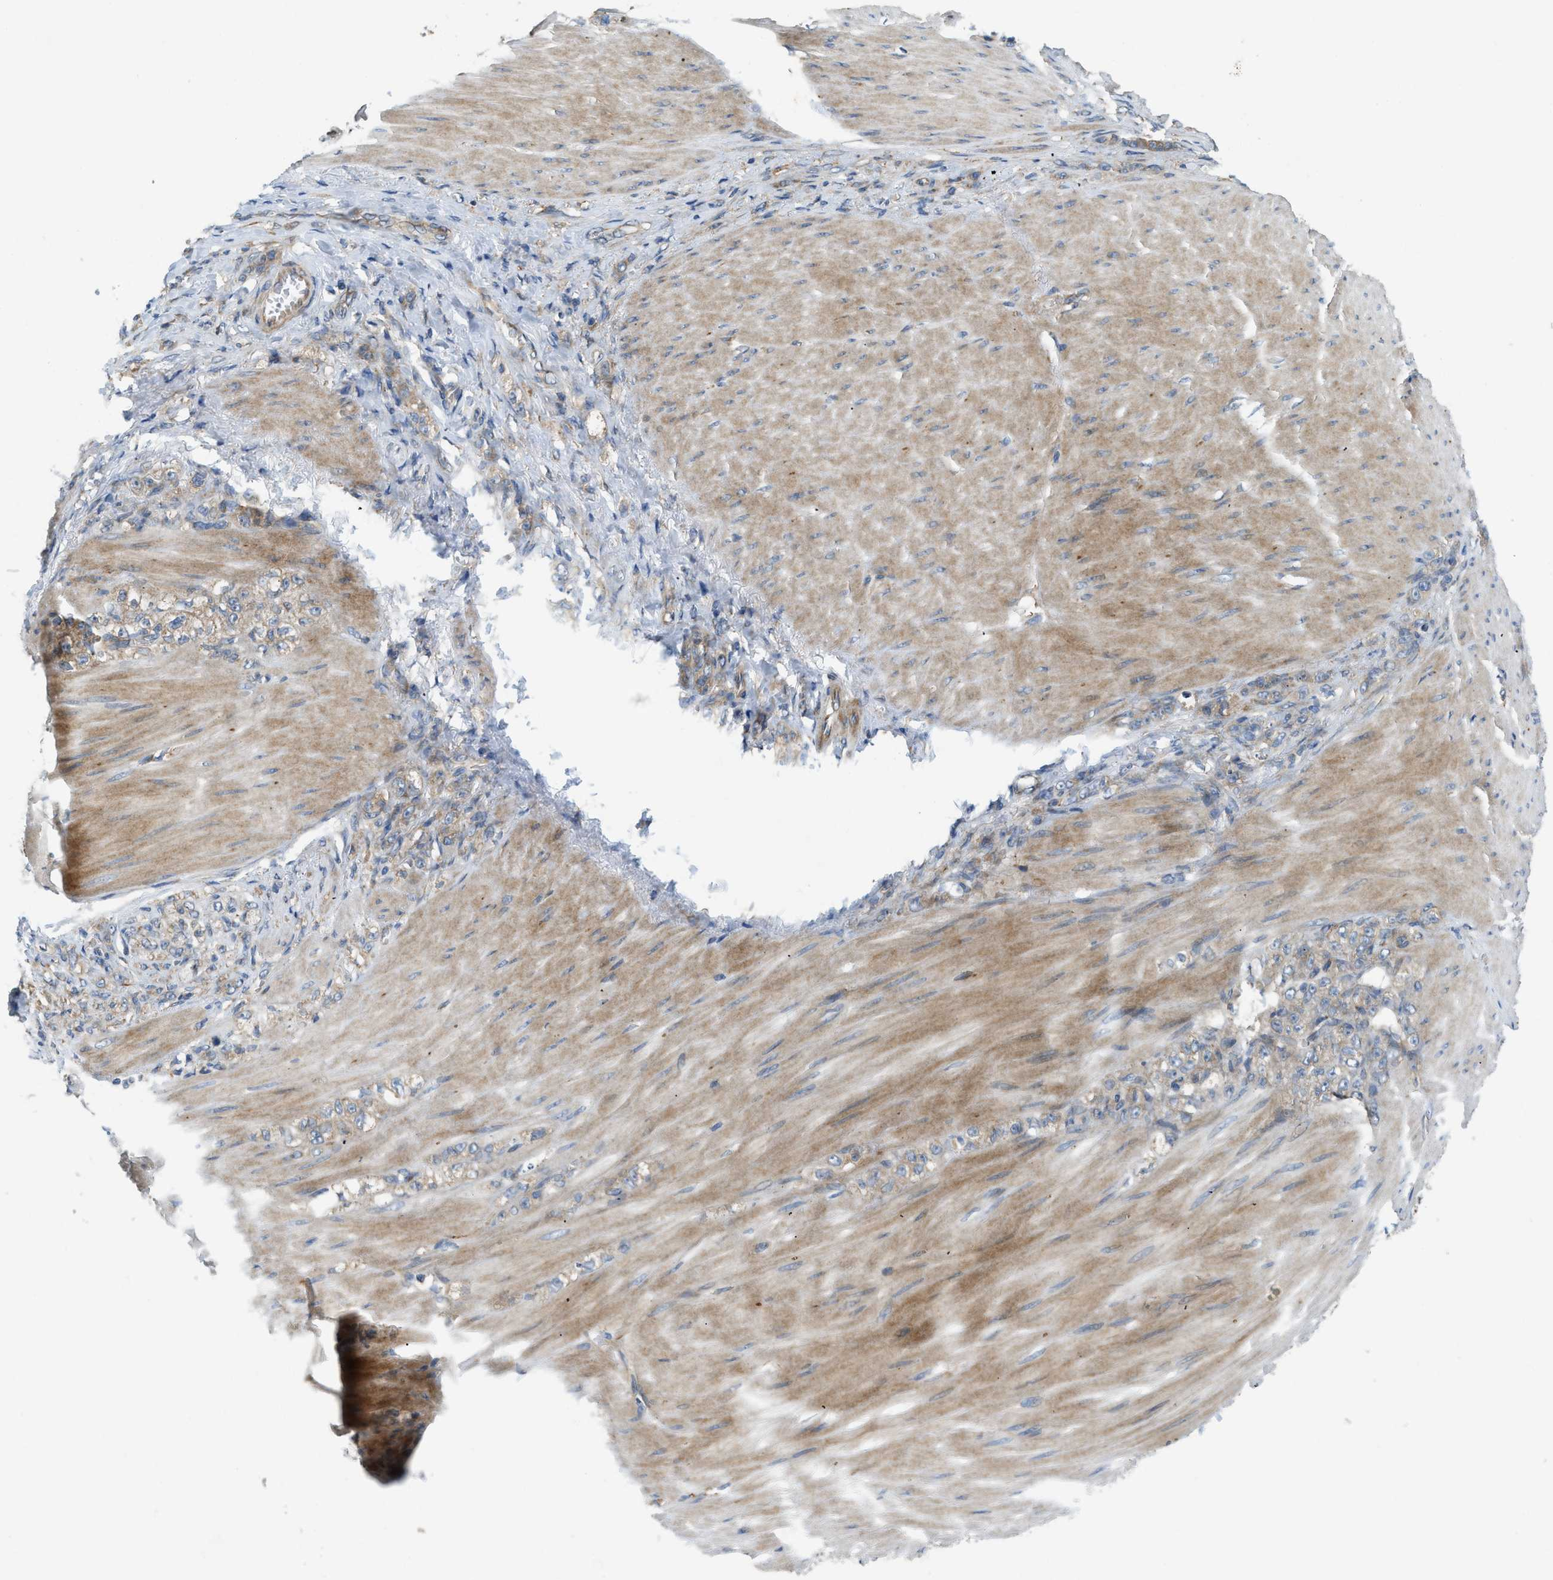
{"staining": {"intensity": "weak", "quantity": ">75%", "location": "cytoplasmic/membranous"}, "tissue": "stomach cancer", "cell_type": "Tumor cells", "image_type": "cancer", "snomed": [{"axis": "morphology", "description": "Normal tissue, NOS"}, {"axis": "morphology", "description": "Adenocarcinoma, NOS"}, {"axis": "topography", "description": "Stomach"}], "caption": "Immunohistochemical staining of human stomach cancer (adenocarcinoma) demonstrates low levels of weak cytoplasmic/membranous protein expression in about >75% of tumor cells.", "gene": "TMEM68", "patient": {"sex": "male", "age": 82}}